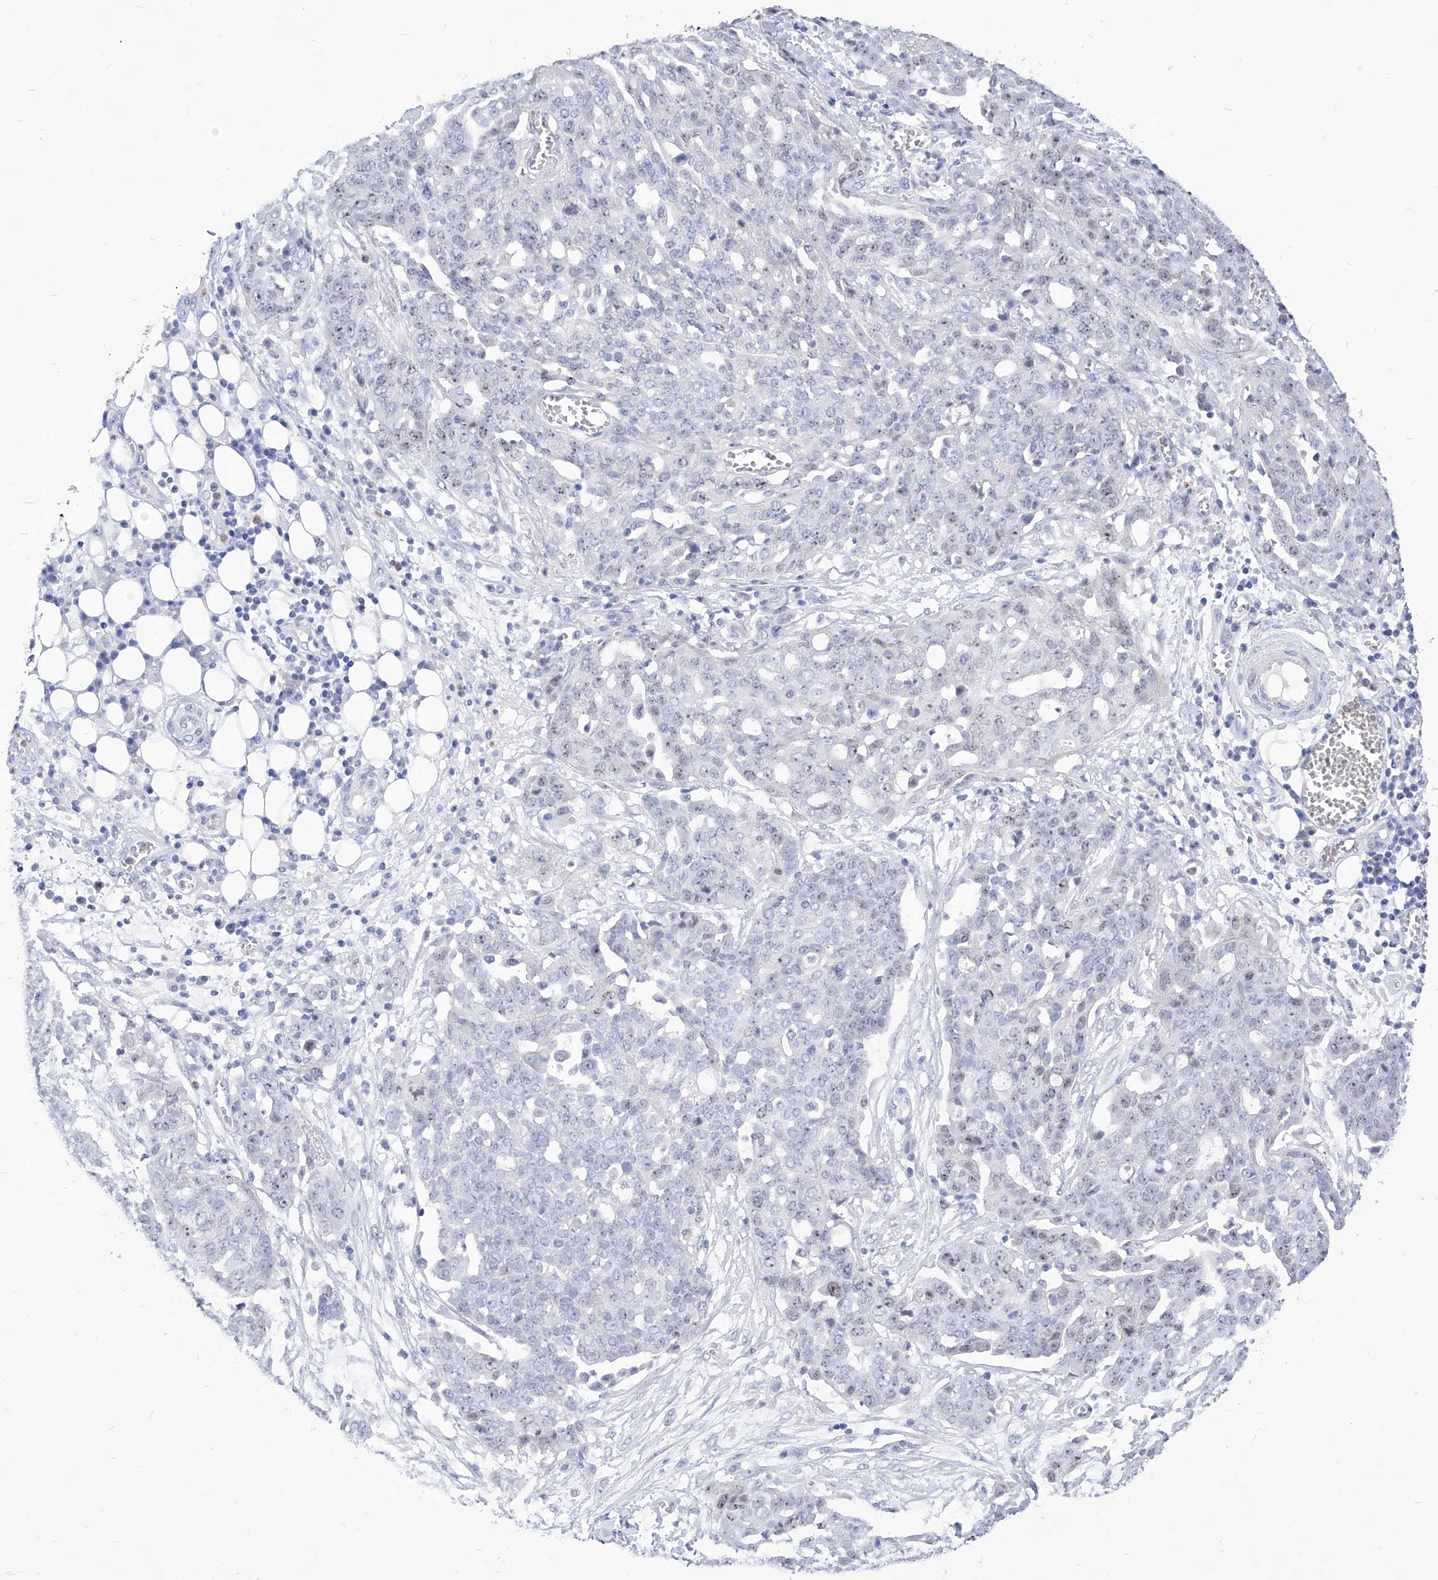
{"staining": {"intensity": "negative", "quantity": "none", "location": "none"}, "tissue": "ovarian cancer", "cell_type": "Tumor cells", "image_type": "cancer", "snomed": [{"axis": "morphology", "description": "Cystadenocarcinoma, serous, NOS"}, {"axis": "topography", "description": "Soft tissue"}, {"axis": "topography", "description": "Ovary"}], "caption": "Image shows no protein expression in tumor cells of serous cystadenocarcinoma (ovarian) tissue.", "gene": "VAX1", "patient": {"sex": "female", "age": 57}}